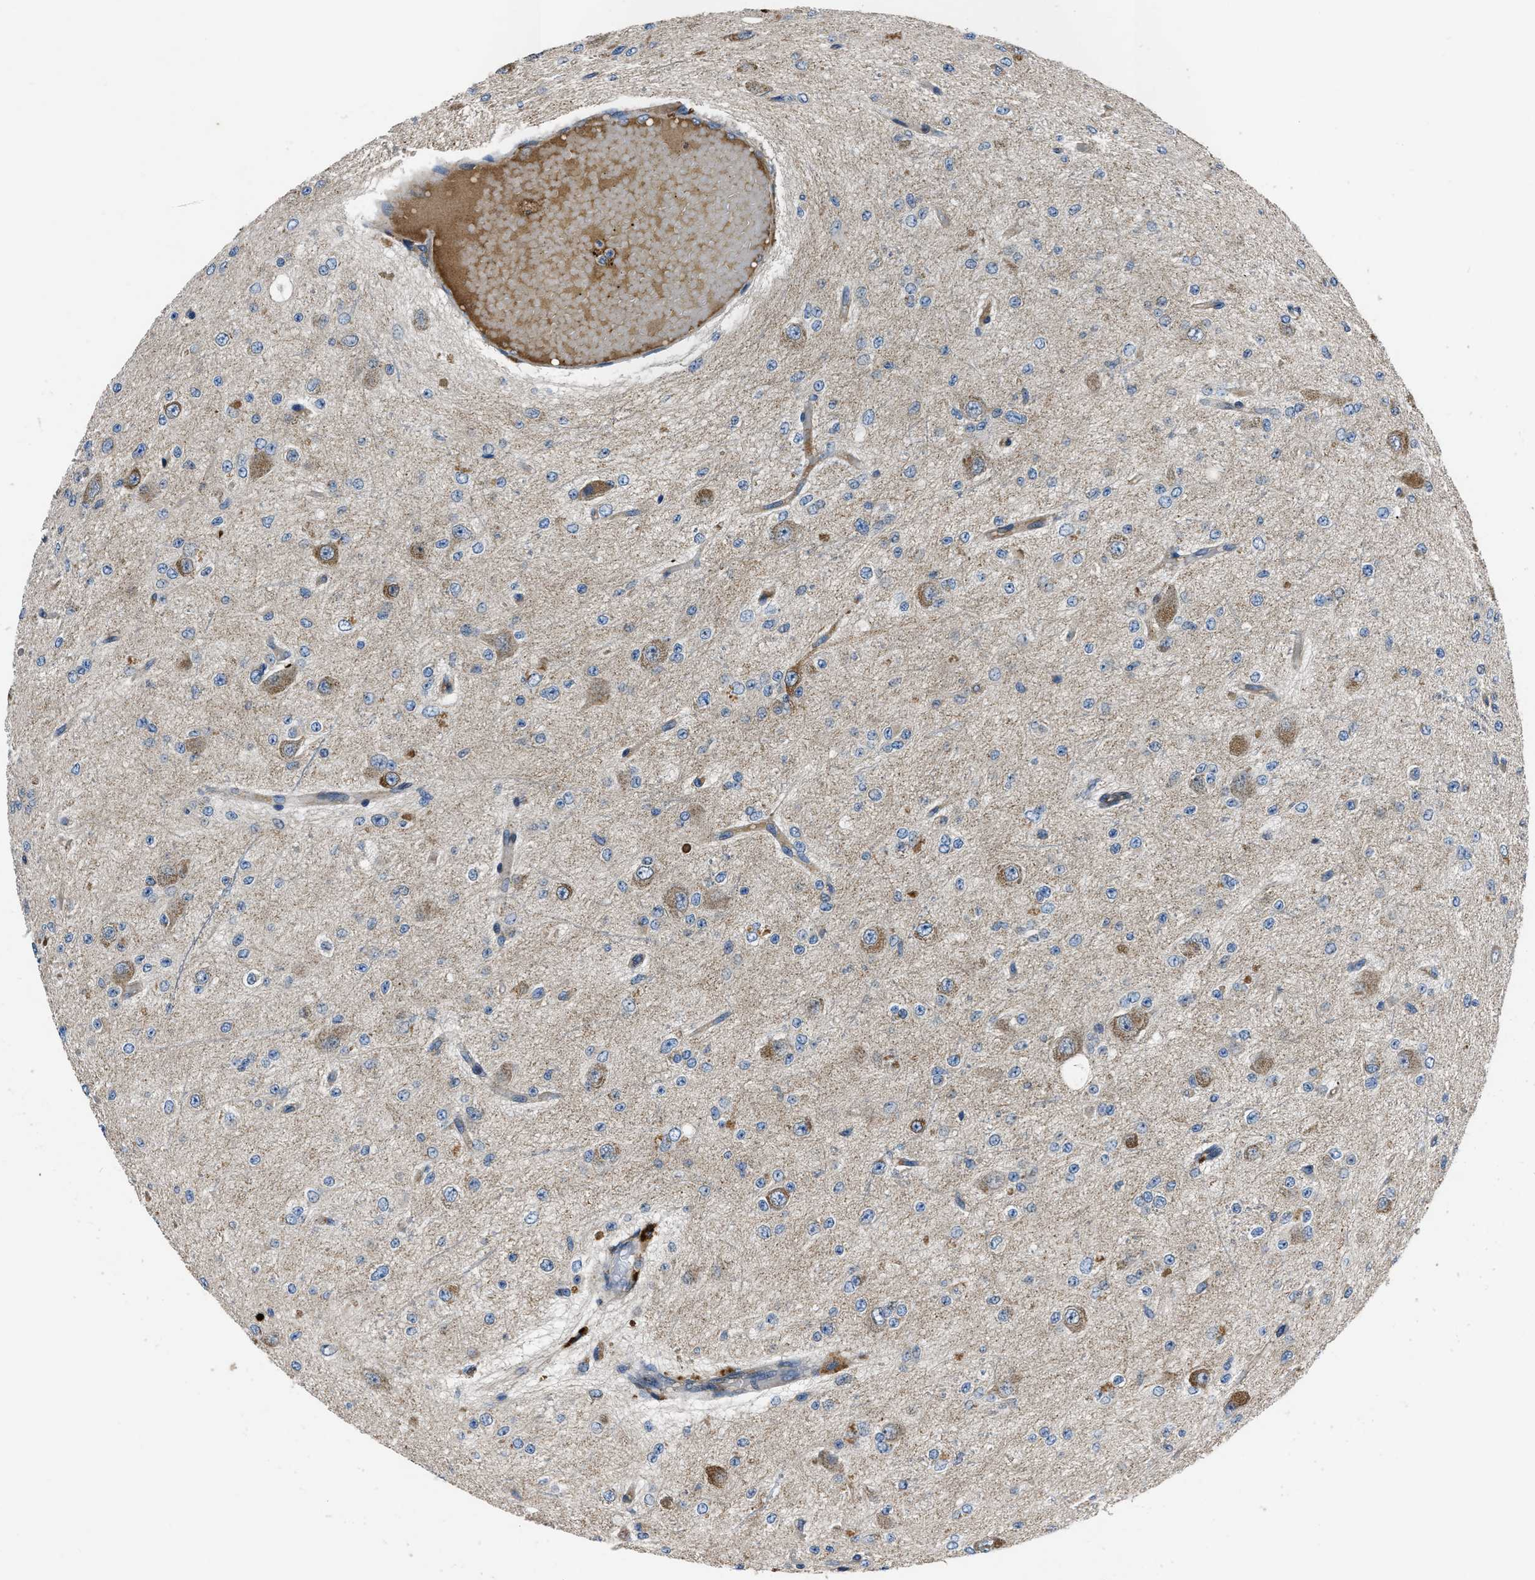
{"staining": {"intensity": "negative", "quantity": "none", "location": "none"}, "tissue": "glioma", "cell_type": "Tumor cells", "image_type": "cancer", "snomed": [{"axis": "morphology", "description": "Glioma, malignant, High grade"}, {"axis": "topography", "description": "pancreas cauda"}], "caption": "This micrograph is of malignant glioma (high-grade) stained with immunohistochemistry (IHC) to label a protein in brown with the nuclei are counter-stained blue. There is no expression in tumor cells.", "gene": "ERC1", "patient": {"sex": "male", "age": 60}}